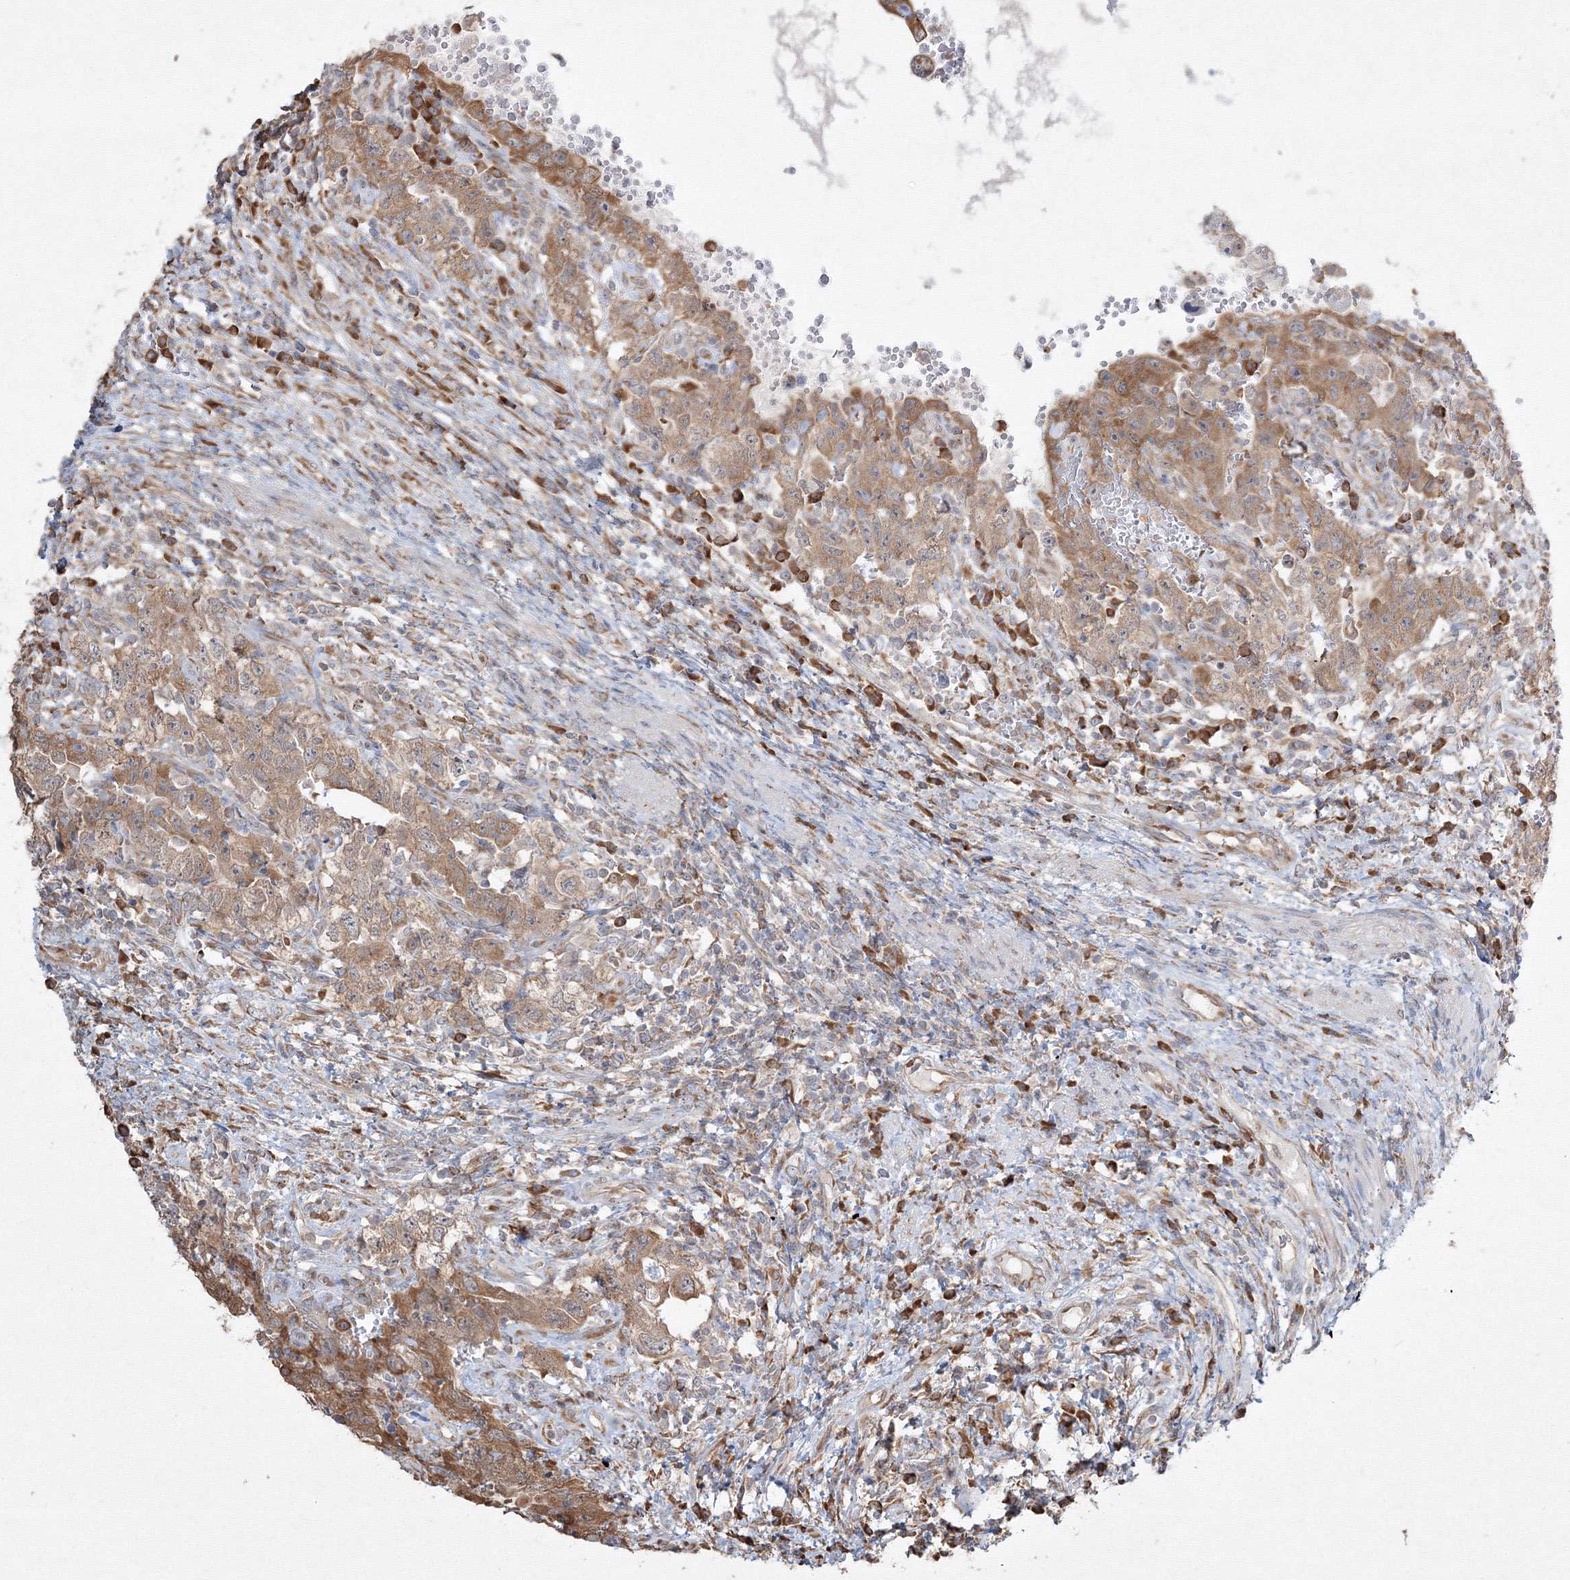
{"staining": {"intensity": "moderate", "quantity": ">75%", "location": "cytoplasmic/membranous"}, "tissue": "testis cancer", "cell_type": "Tumor cells", "image_type": "cancer", "snomed": [{"axis": "morphology", "description": "Carcinoma, Embryonal, NOS"}, {"axis": "topography", "description": "Testis"}], "caption": "A histopathology image of human embryonal carcinoma (testis) stained for a protein demonstrates moderate cytoplasmic/membranous brown staining in tumor cells.", "gene": "FBXL8", "patient": {"sex": "male", "age": 26}}